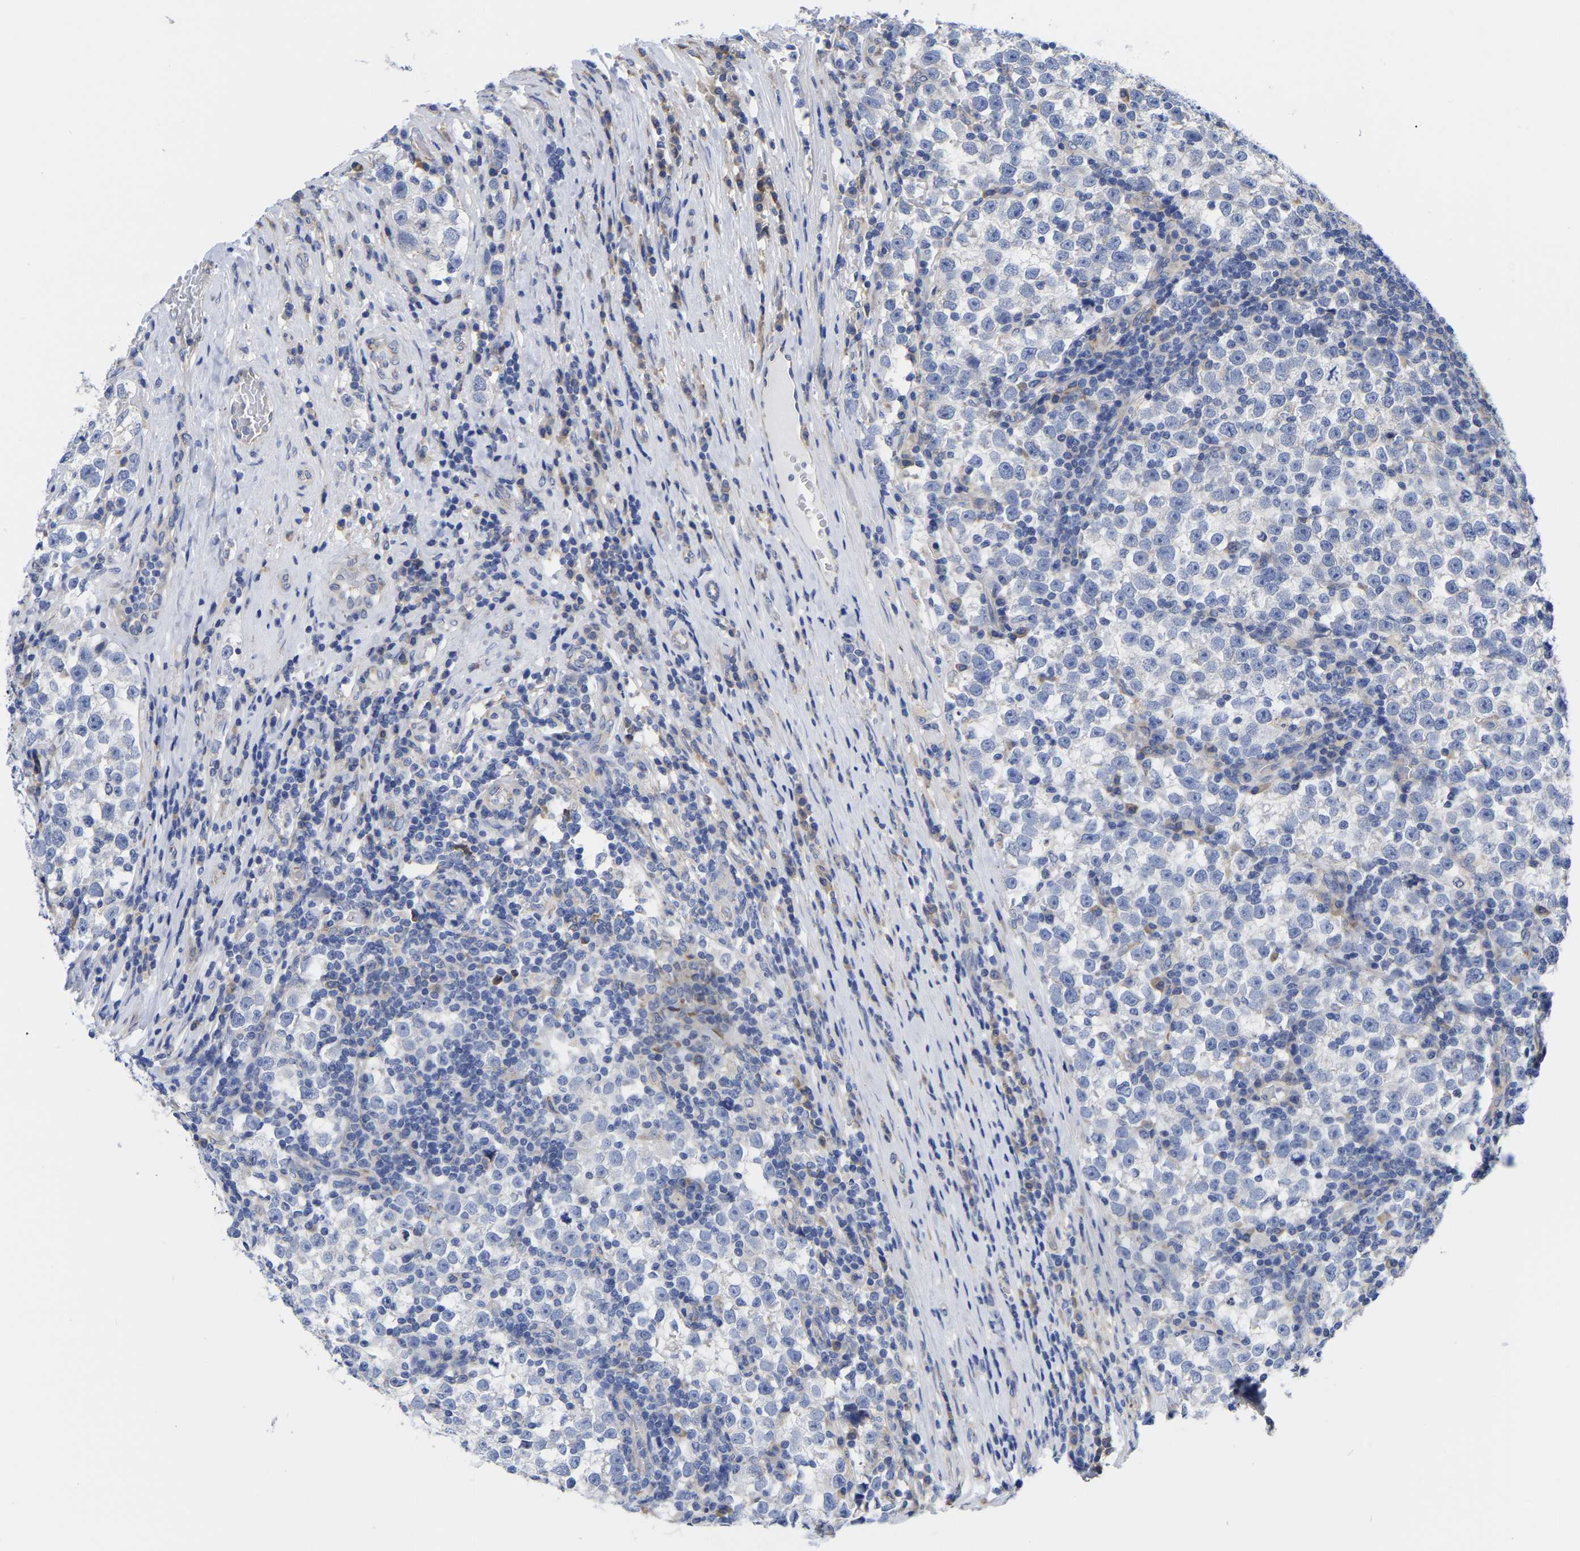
{"staining": {"intensity": "negative", "quantity": "none", "location": "none"}, "tissue": "testis cancer", "cell_type": "Tumor cells", "image_type": "cancer", "snomed": [{"axis": "morphology", "description": "Normal tissue, NOS"}, {"axis": "morphology", "description": "Seminoma, NOS"}, {"axis": "topography", "description": "Testis"}], "caption": "Testis seminoma was stained to show a protein in brown. There is no significant expression in tumor cells. The staining was performed using DAB (3,3'-diaminobenzidine) to visualize the protein expression in brown, while the nuclei were stained in blue with hematoxylin (Magnification: 20x).", "gene": "CFAP298", "patient": {"sex": "male", "age": 43}}